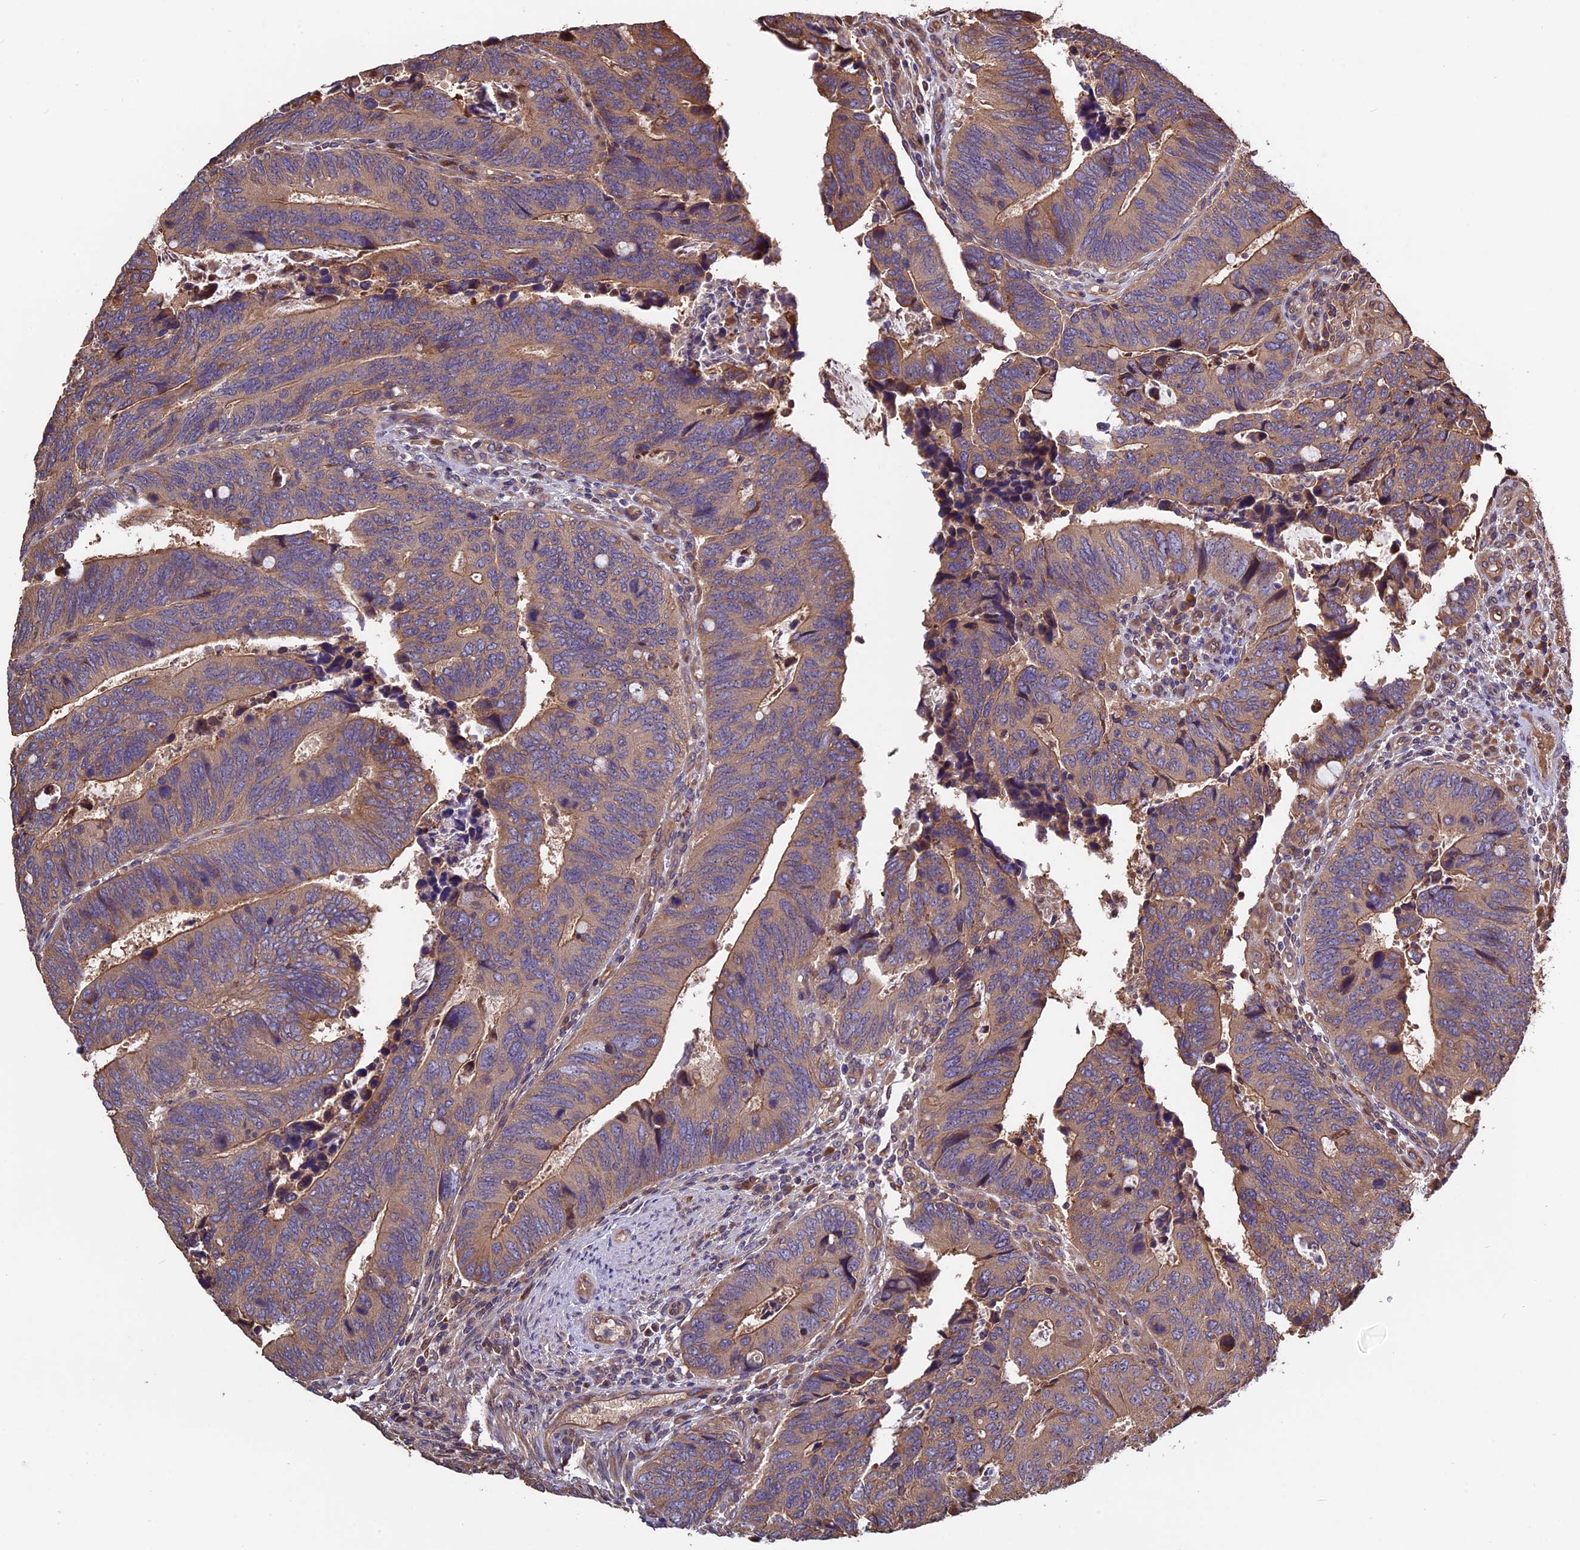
{"staining": {"intensity": "moderate", "quantity": ">75%", "location": "cytoplasmic/membranous"}, "tissue": "colorectal cancer", "cell_type": "Tumor cells", "image_type": "cancer", "snomed": [{"axis": "morphology", "description": "Adenocarcinoma, NOS"}, {"axis": "topography", "description": "Colon"}], "caption": "IHC of colorectal cancer (adenocarcinoma) demonstrates medium levels of moderate cytoplasmic/membranous staining in approximately >75% of tumor cells.", "gene": "VWA3A", "patient": {"sex": "male", "age": 87}}